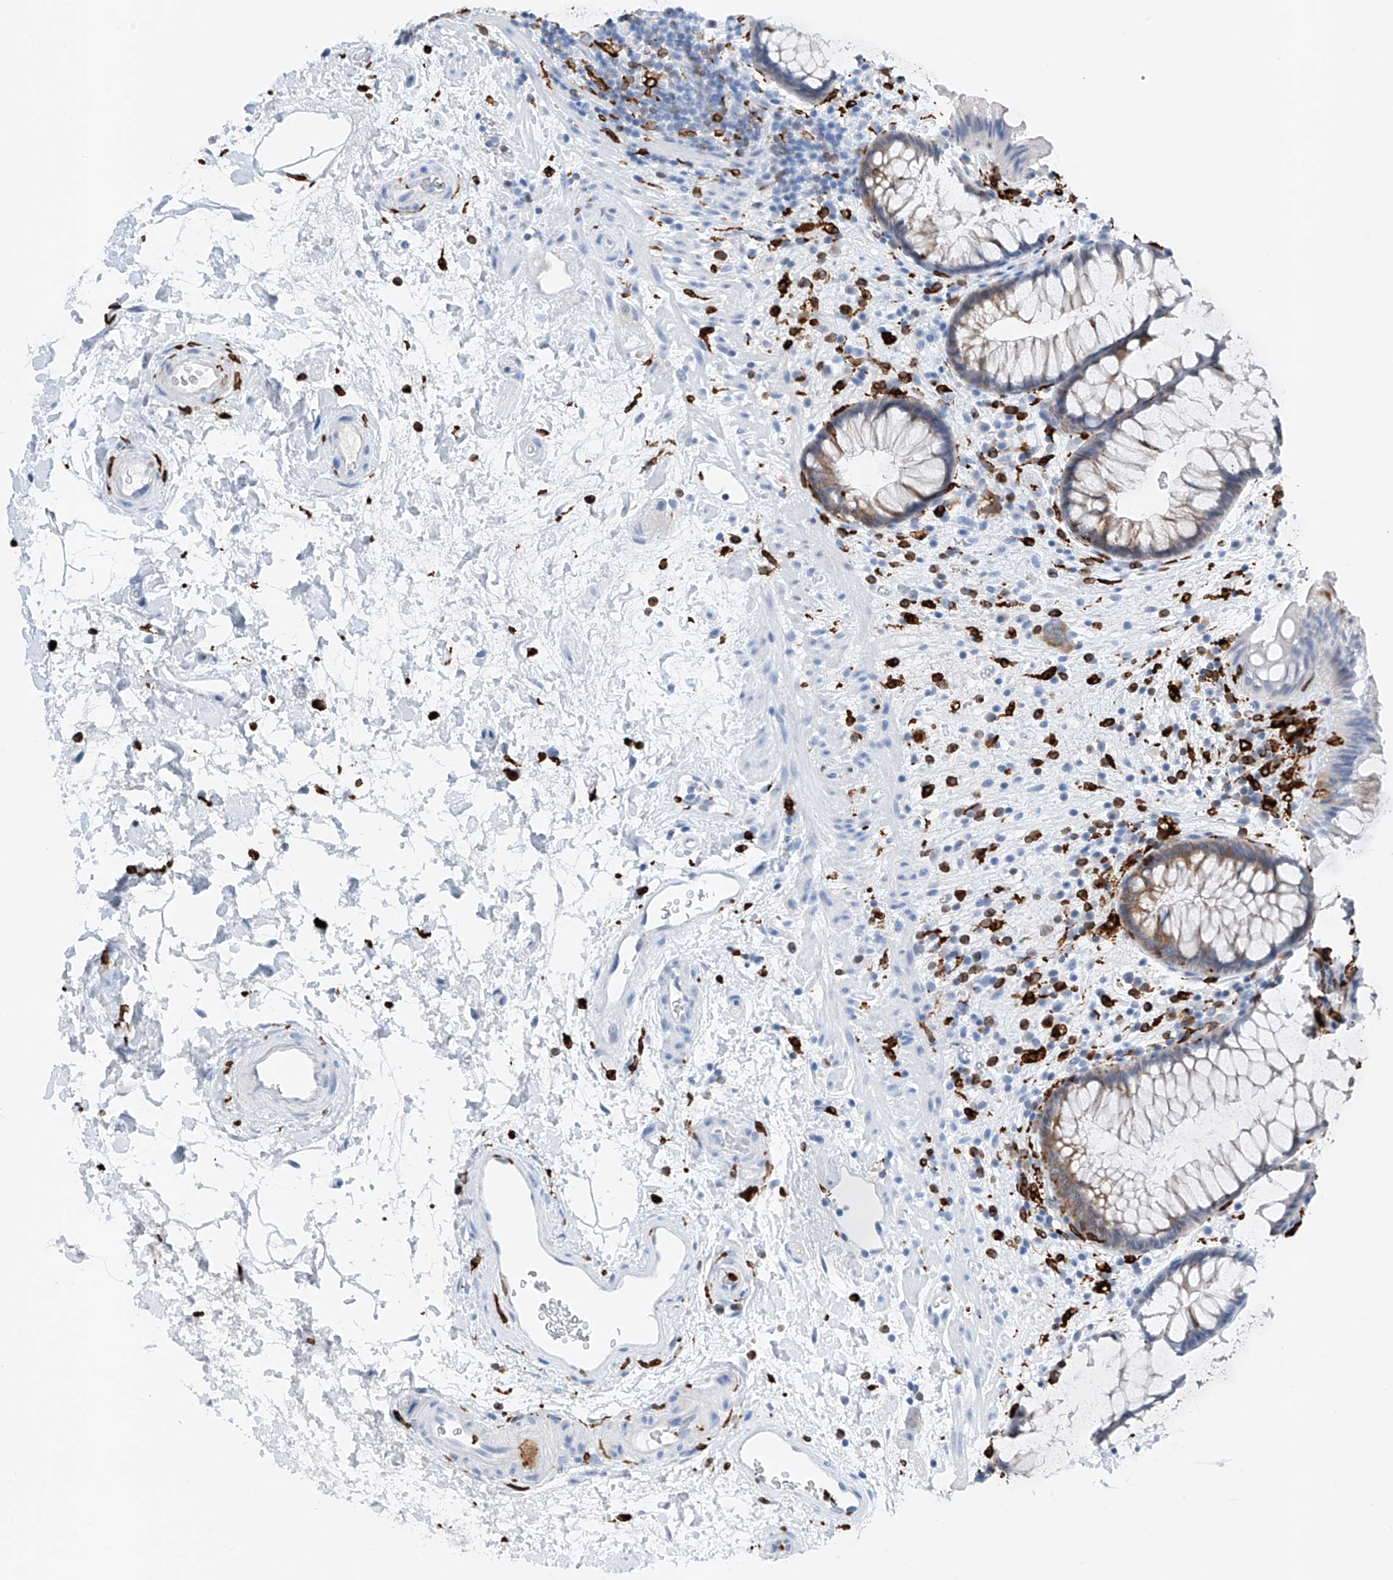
{"staining": {"intensity": "moderate", "quantity": ">75%", "location": "cytoplasmic/membranous"}, "tissue": "rectum", "cell_type": "Glandular cells", "image_type": "normal", "snomed": [{"axis": "morphology", "description": "Normal tissue, NOS"}, {"axis": "topography", "description": "Rectum"}], "caption": "There is medium levels of moderate cytoplasmic/membranous staining in glandular cells of normal rectum, as demonstrated by immunohistochemical staining (brown color).", "gene": "TBXAS1", "patient": {"sex": "male", "age": 51}}